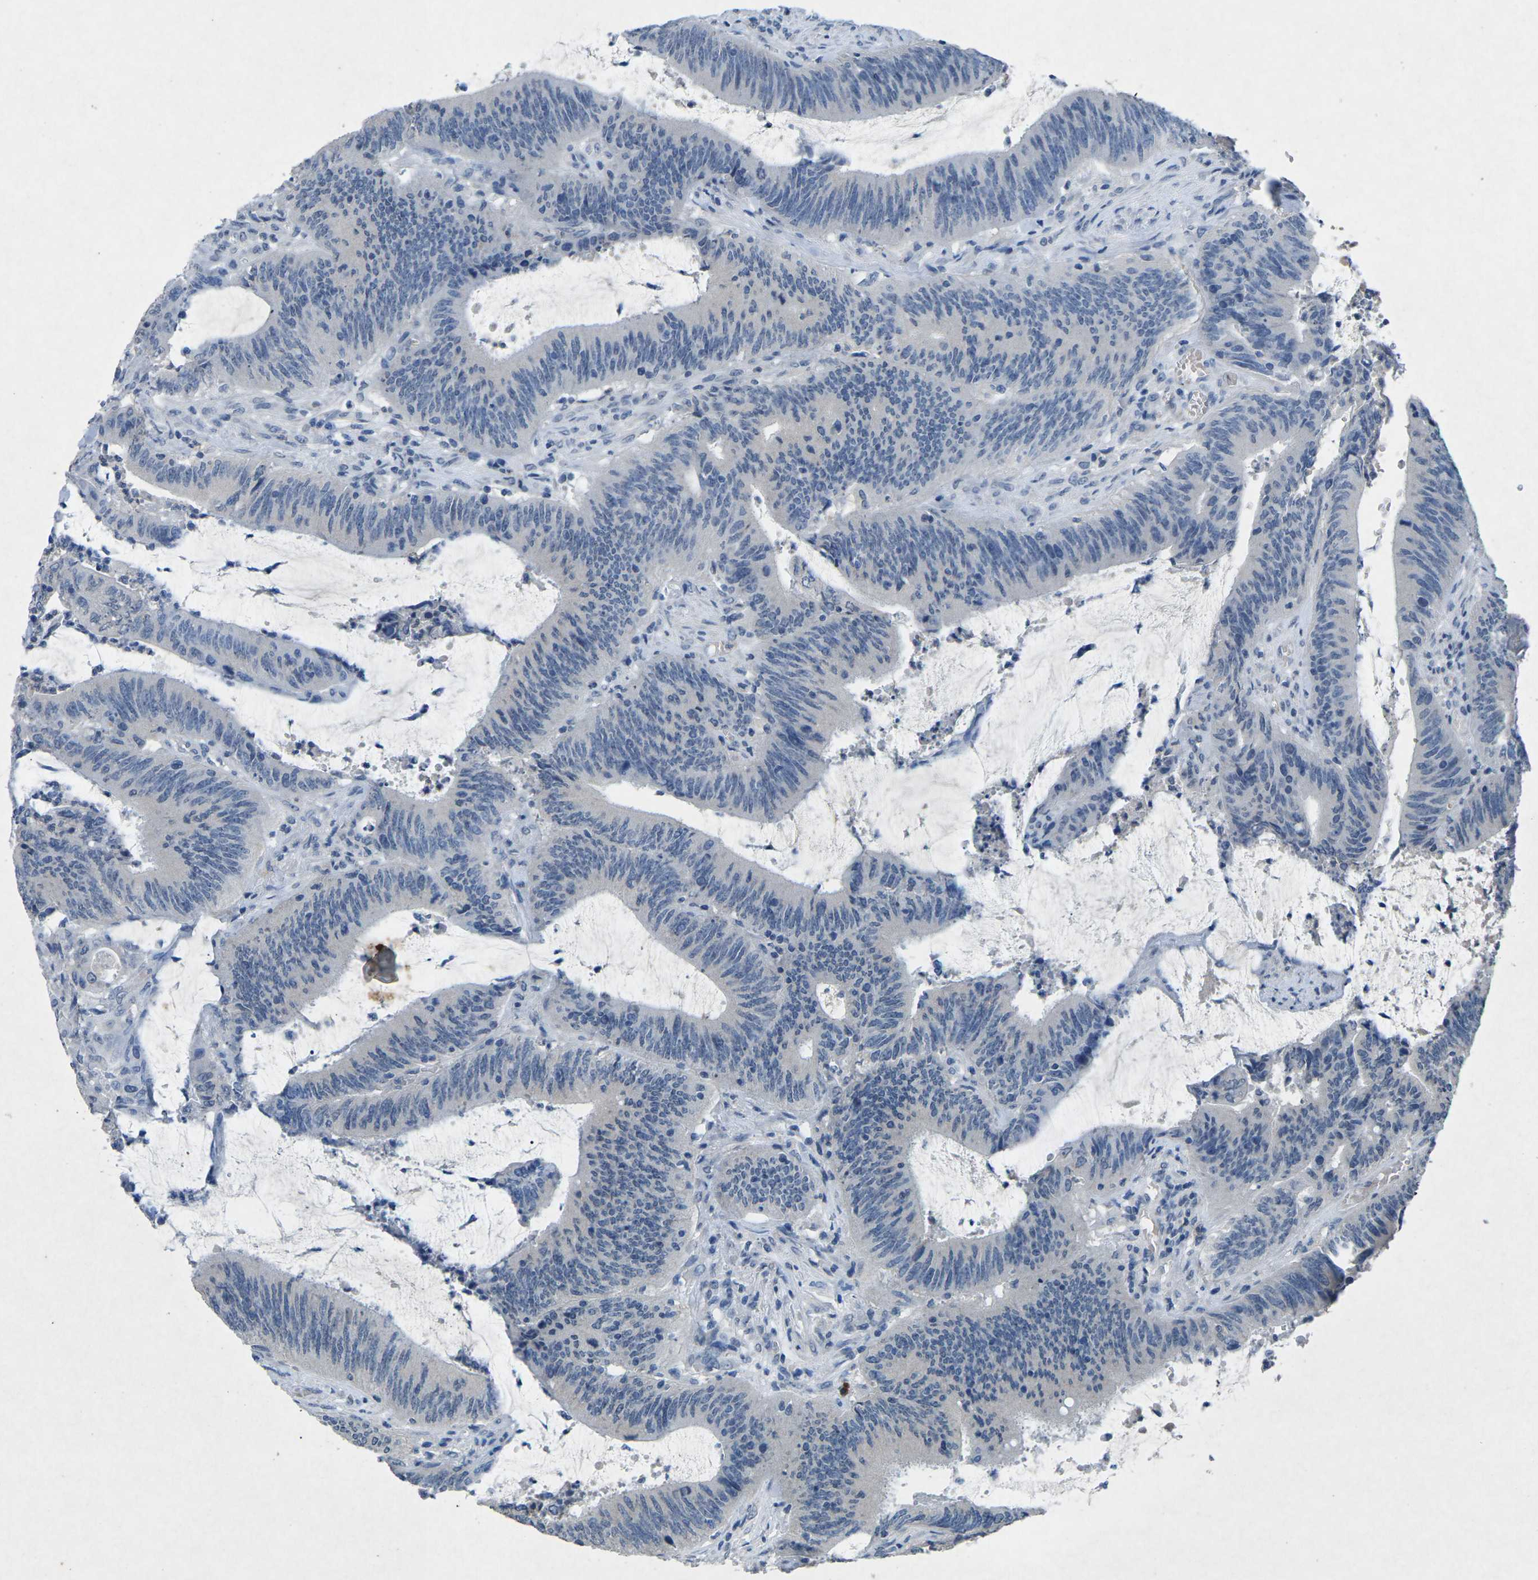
{"staining": {"intensity": "negative", "quantity": "none", "location": "none"}, "tissue": "colorectal cancer", "cell_type": "Tumor cells", "image_type": "cancer", "snomed": [{"axis": "morphology", "description": "Normal tissue, NOS"}, {"axis": "morphology", "description": "Adenocarcinoma, NOS"}, {"axis": "topography", "description": "Rectum"}], "caption": "High power microscopy photomicrograph of an immunohistochemistry histopathology image of adenocarcinoma (colorectal), revealing no significant staining in tumor cells.", "gene": "PLG", "patient": {"sex": "female", "age": 66}}